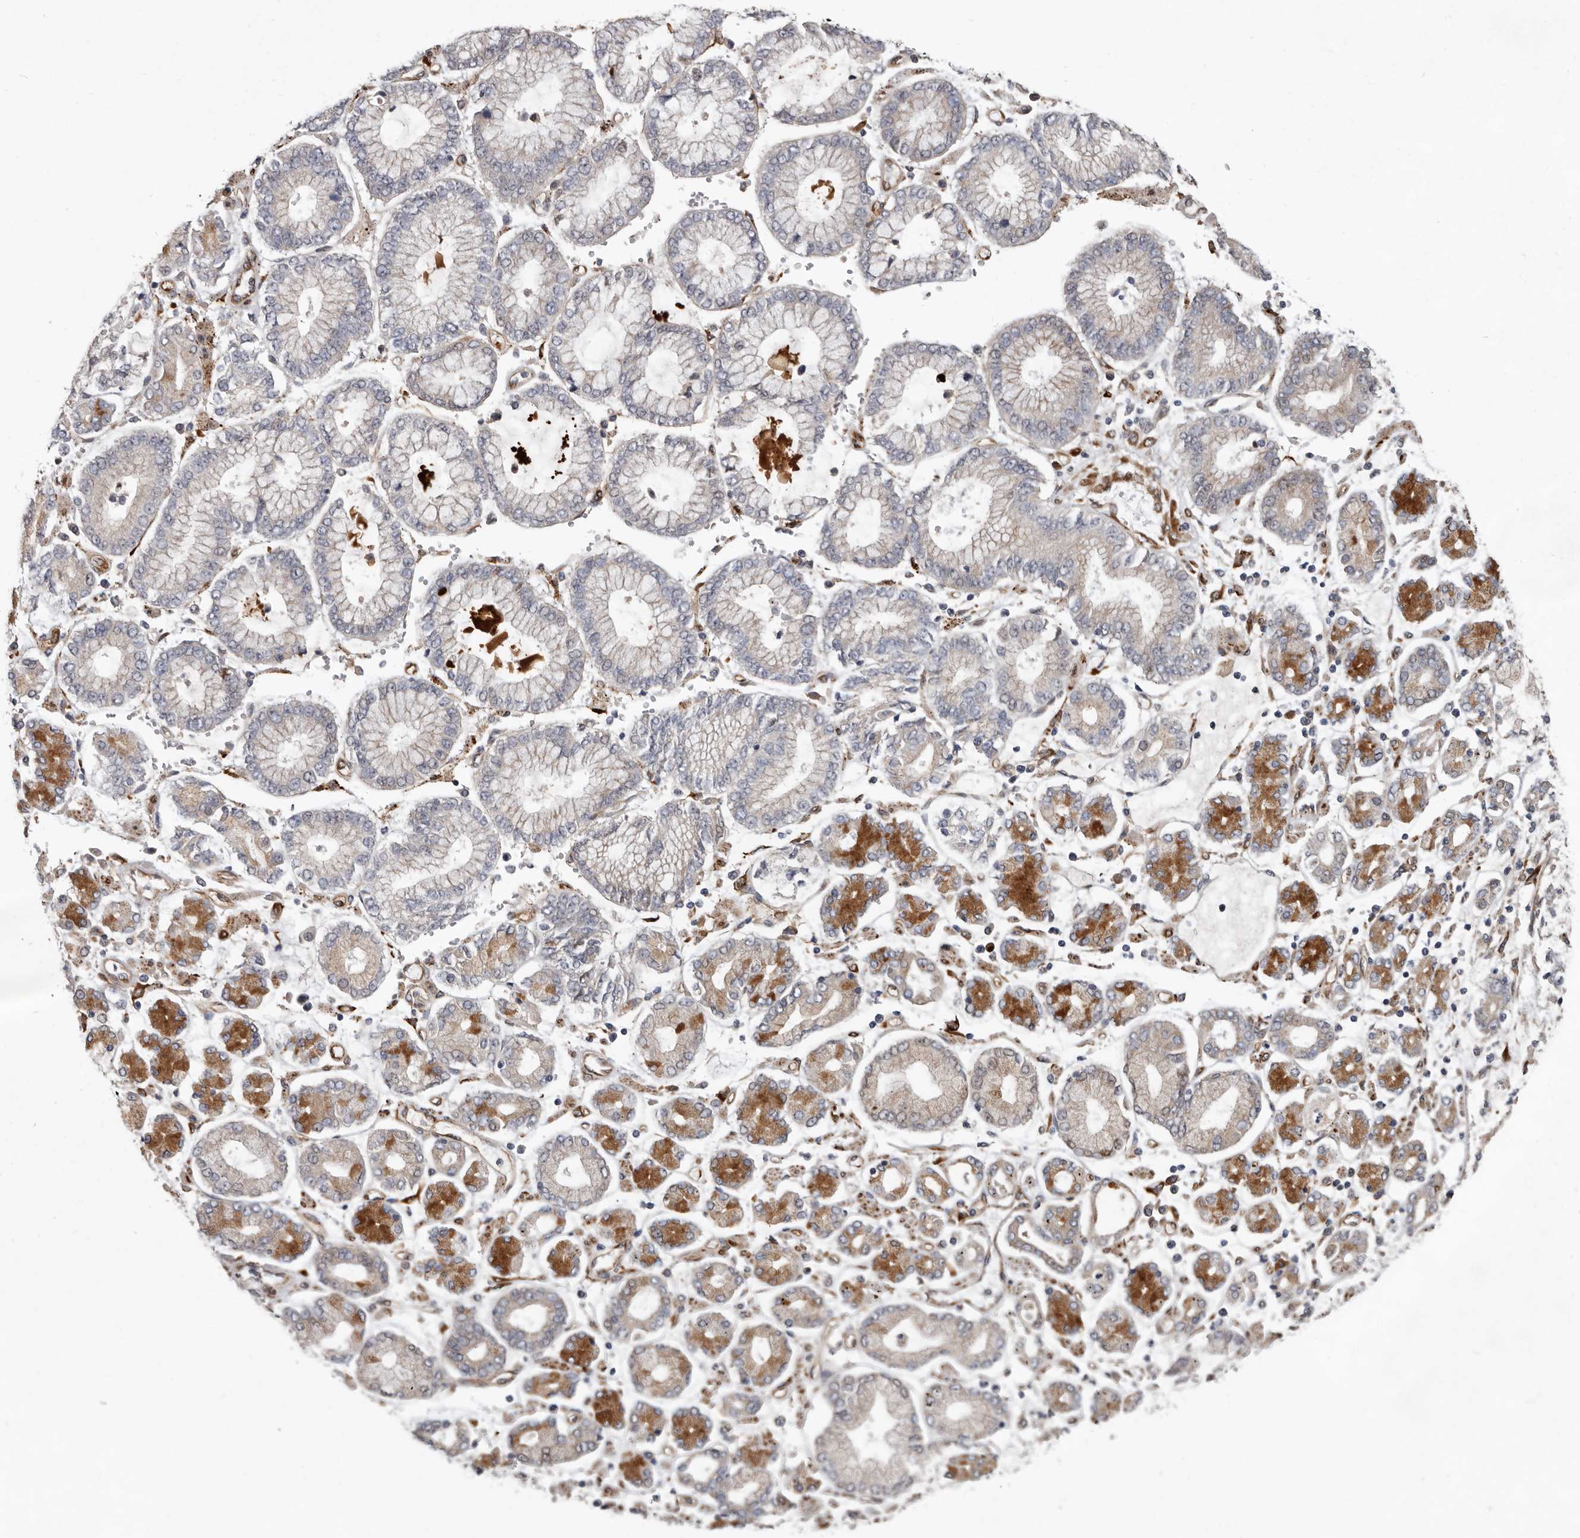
{"staining": {"intensity": "weak", "quantity": "25%-75%", "location": "cytoplasmic/membranous"}, "tissue": "stomach cancer", "cell_type": "Tumor cells", "image_type": "cancer", "snomed": [{"axis": "morphology", "description": "Adenocarcinoma, NOS"}, {"axis": "topography", "description": "Stomach"}], "caption": "Immunohistochemical staining of human stomach adenocarcinoma displays weak cytoplasmic/membranous protein staining in about 25%-75% of tumor cells. The protein is stained brown, and the nuclei are stained in blue (DAB IHC with brightfield microscopy, high magnification).", "gene": "MTF1", "patient": {"sex": "male", "age": 76}}